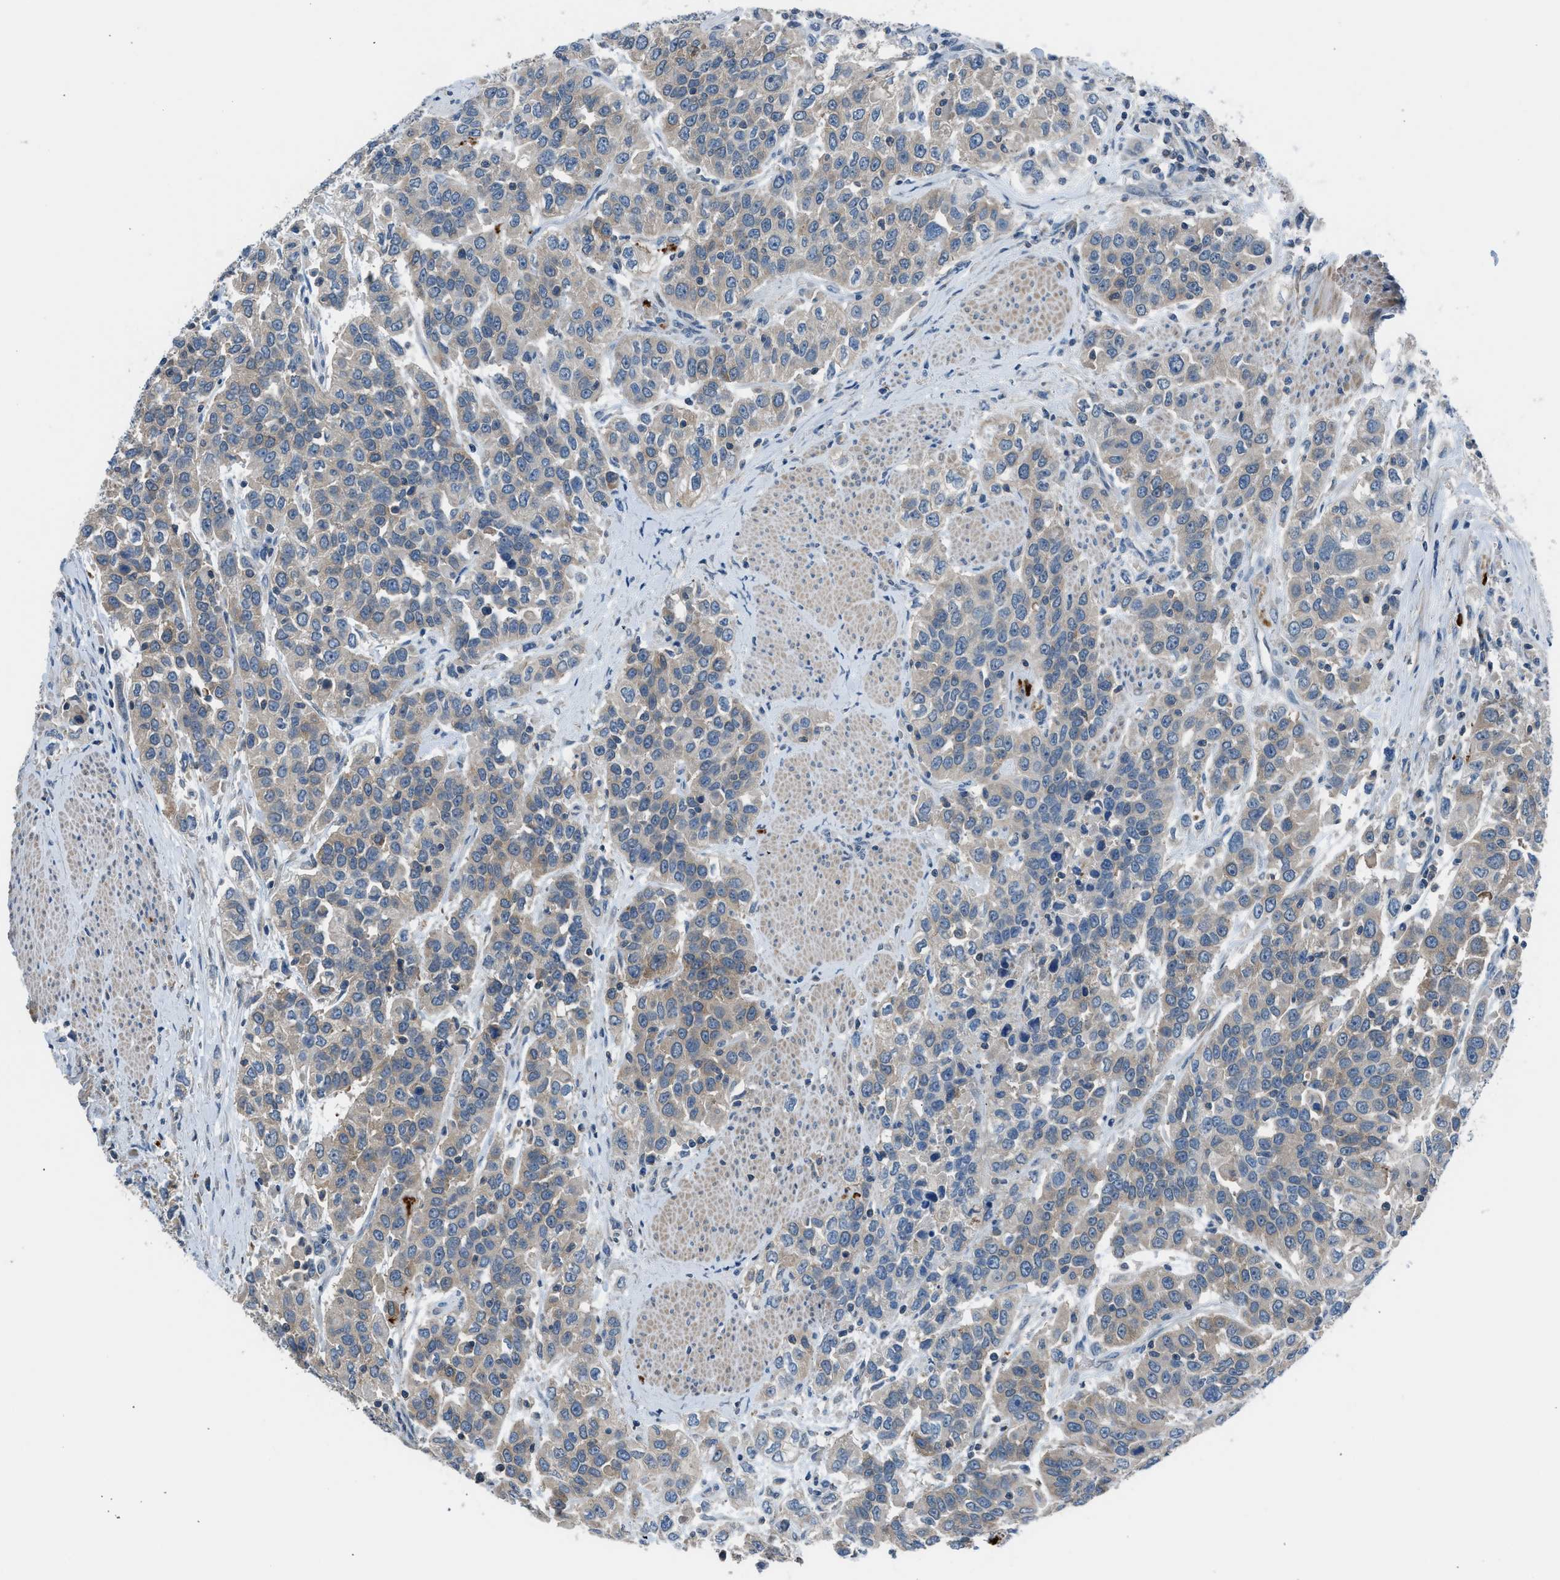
{"staining": {"intensity": "weak", "quantity": ">75%", "location": "cytoplasmic/membranous"}, "tissue": "urothelial cancer", "cell_type": "Tumor cells", "image_type": "cancer", "snomed": [{"axis": "morphology", "description": "Urothelial carcinoma, High grade"}, {"axis": "topography", "description": "Urinary bladder"}], "caption": "DAB (3,3'-diaminobenzidine) immunohistochemical staining of urothelial cancer exhibits weak cytoplasmic/membranous protein staining in about >75% of tumor cells. Using DAB (3,3'-diaminobenzidine) (brown) and hematoxylin (blue) stains, captured at high magnification using brightfield microscopy.", "gene": "LMLN", "patient": {"sex": "female", "age": 80}}